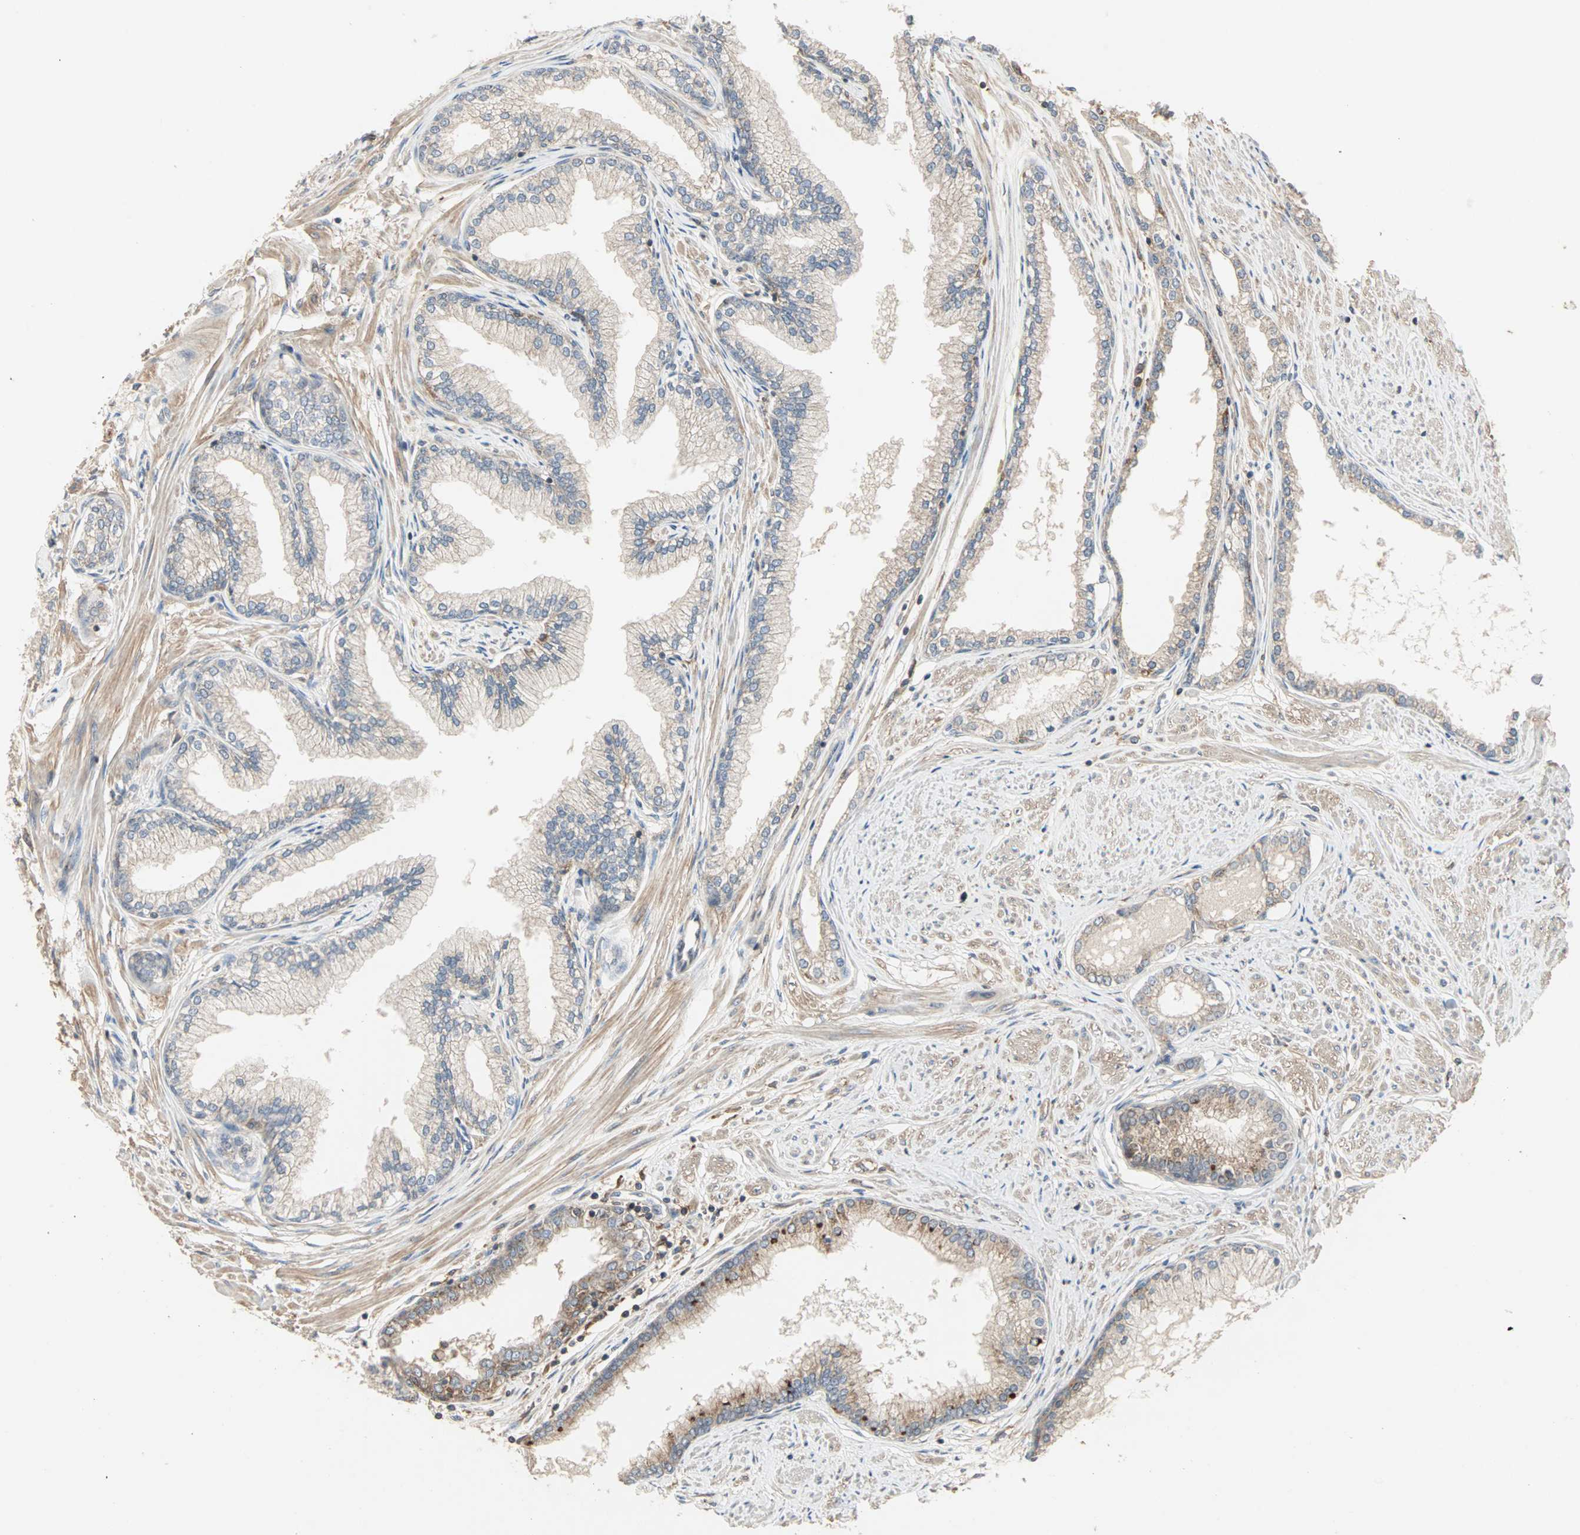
{"staining": {"intensity": "moderate", "quantity": "25%-75%", "location": "cytoplasmic/membranous"}, "tissue": "prostate", "cell_type": "Glandular cells", "image_type": "normal", "snomed": [{"axis": "morphology", "description": "Normal tissue, NOS"}, {"axis": "topography", "description": "Prostate"}], "caption": "Immunohistochemistry of benign prostate demonstrates medium levels of moderate cytoplasmic/membranous staining in about 25%-75% of glandular cells. (brown staining indicates protein expression, while blue staining denotes nuclei).", "gene": "GNAI2", "patient": {"sex": "male", "age": 64}}